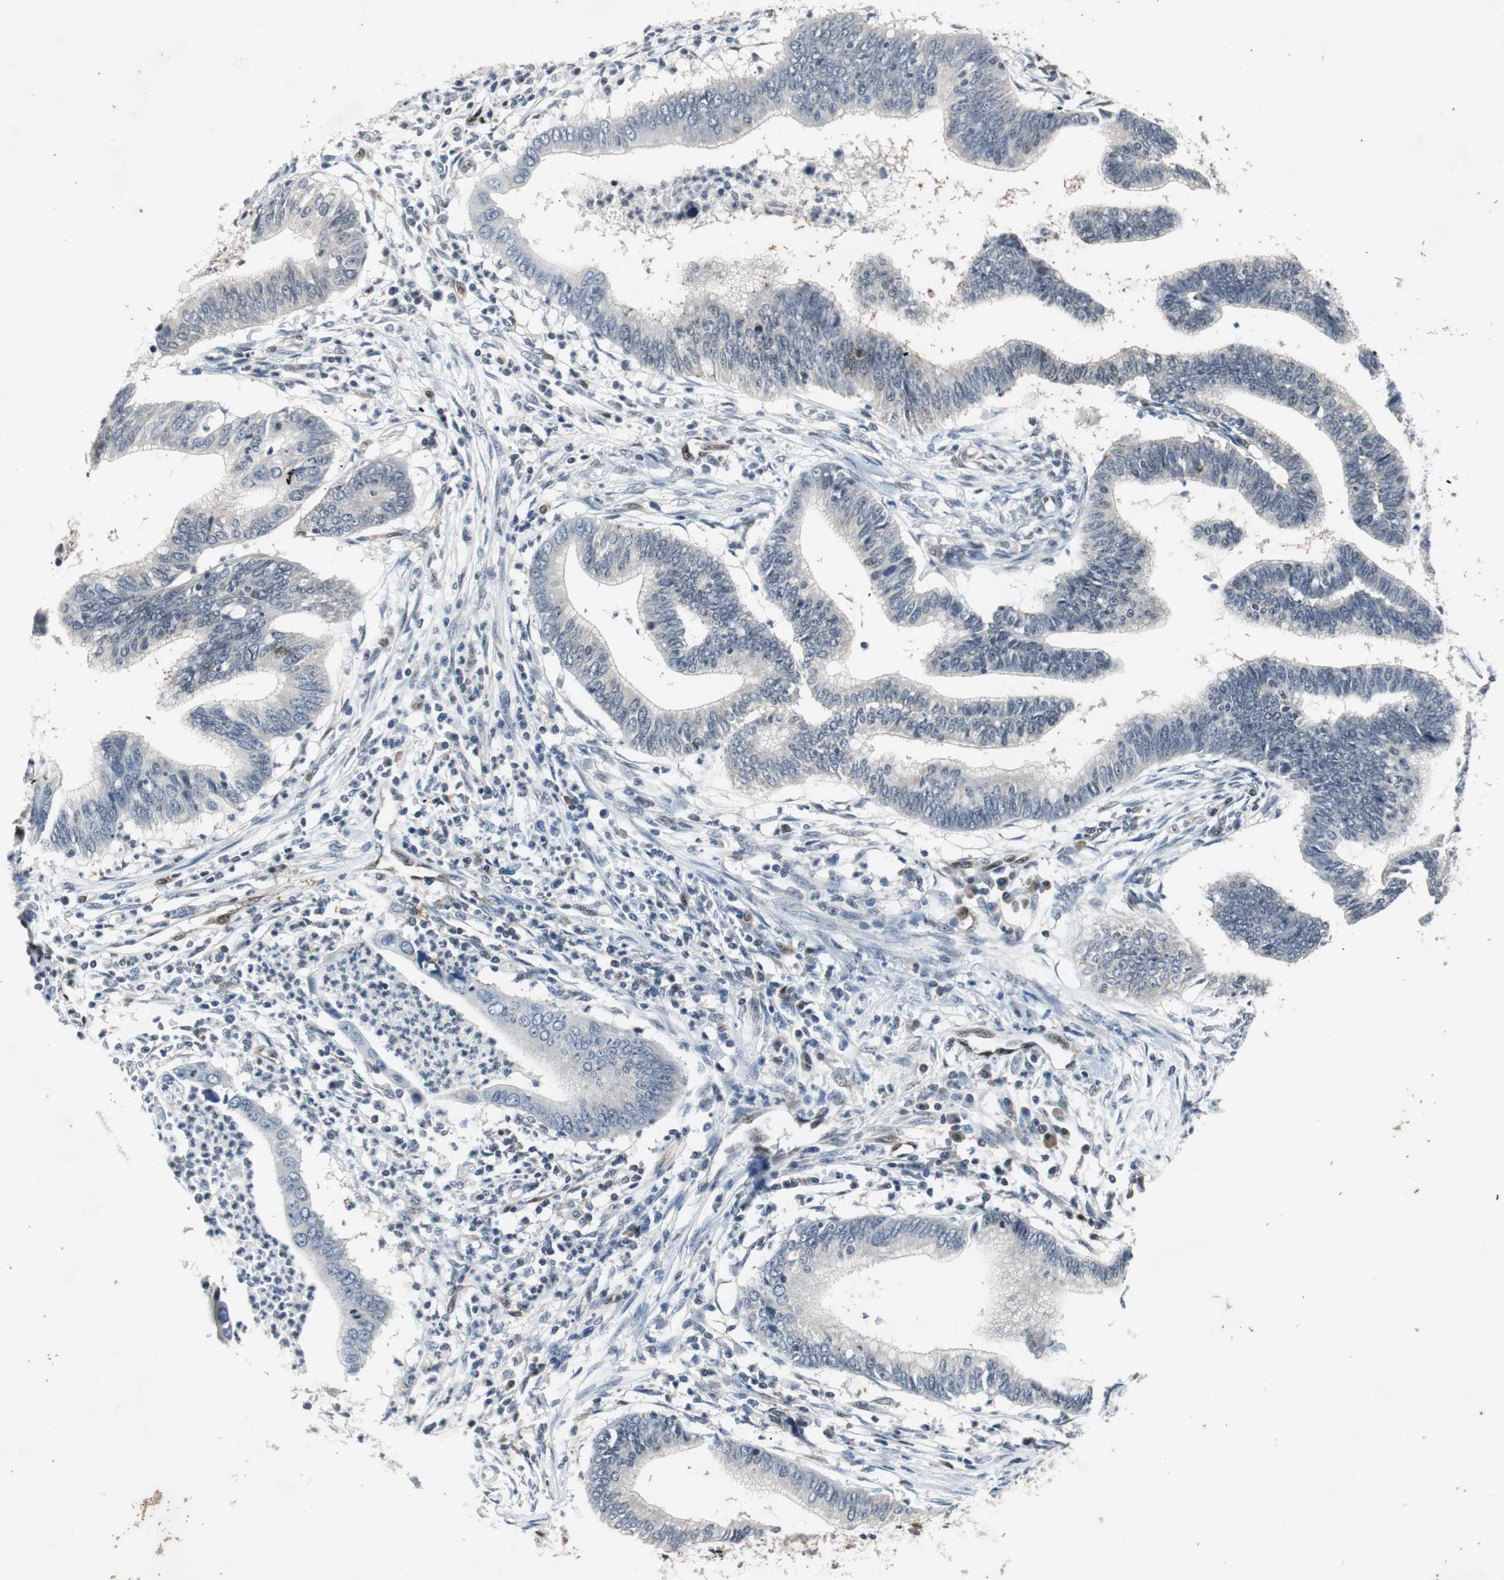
{"staining": {"intensity": "negative", "quantity": "none", "location": "none"}, "tissue": "cervical cancer", "cell_type": "Tumor cells", "image_type": "cancer", "snomed": [{"axis": "morphology", "description": "Adenocarcinoma, NOS"}, {"axis": "topography", "description": "Cervix"}], "caption": "IHC of human cervical cancer (adenocarcinoma) shows no positivity in tumor cells.", "gene": "SMAD1", "patient": {"sex": "female", "age": 36}}